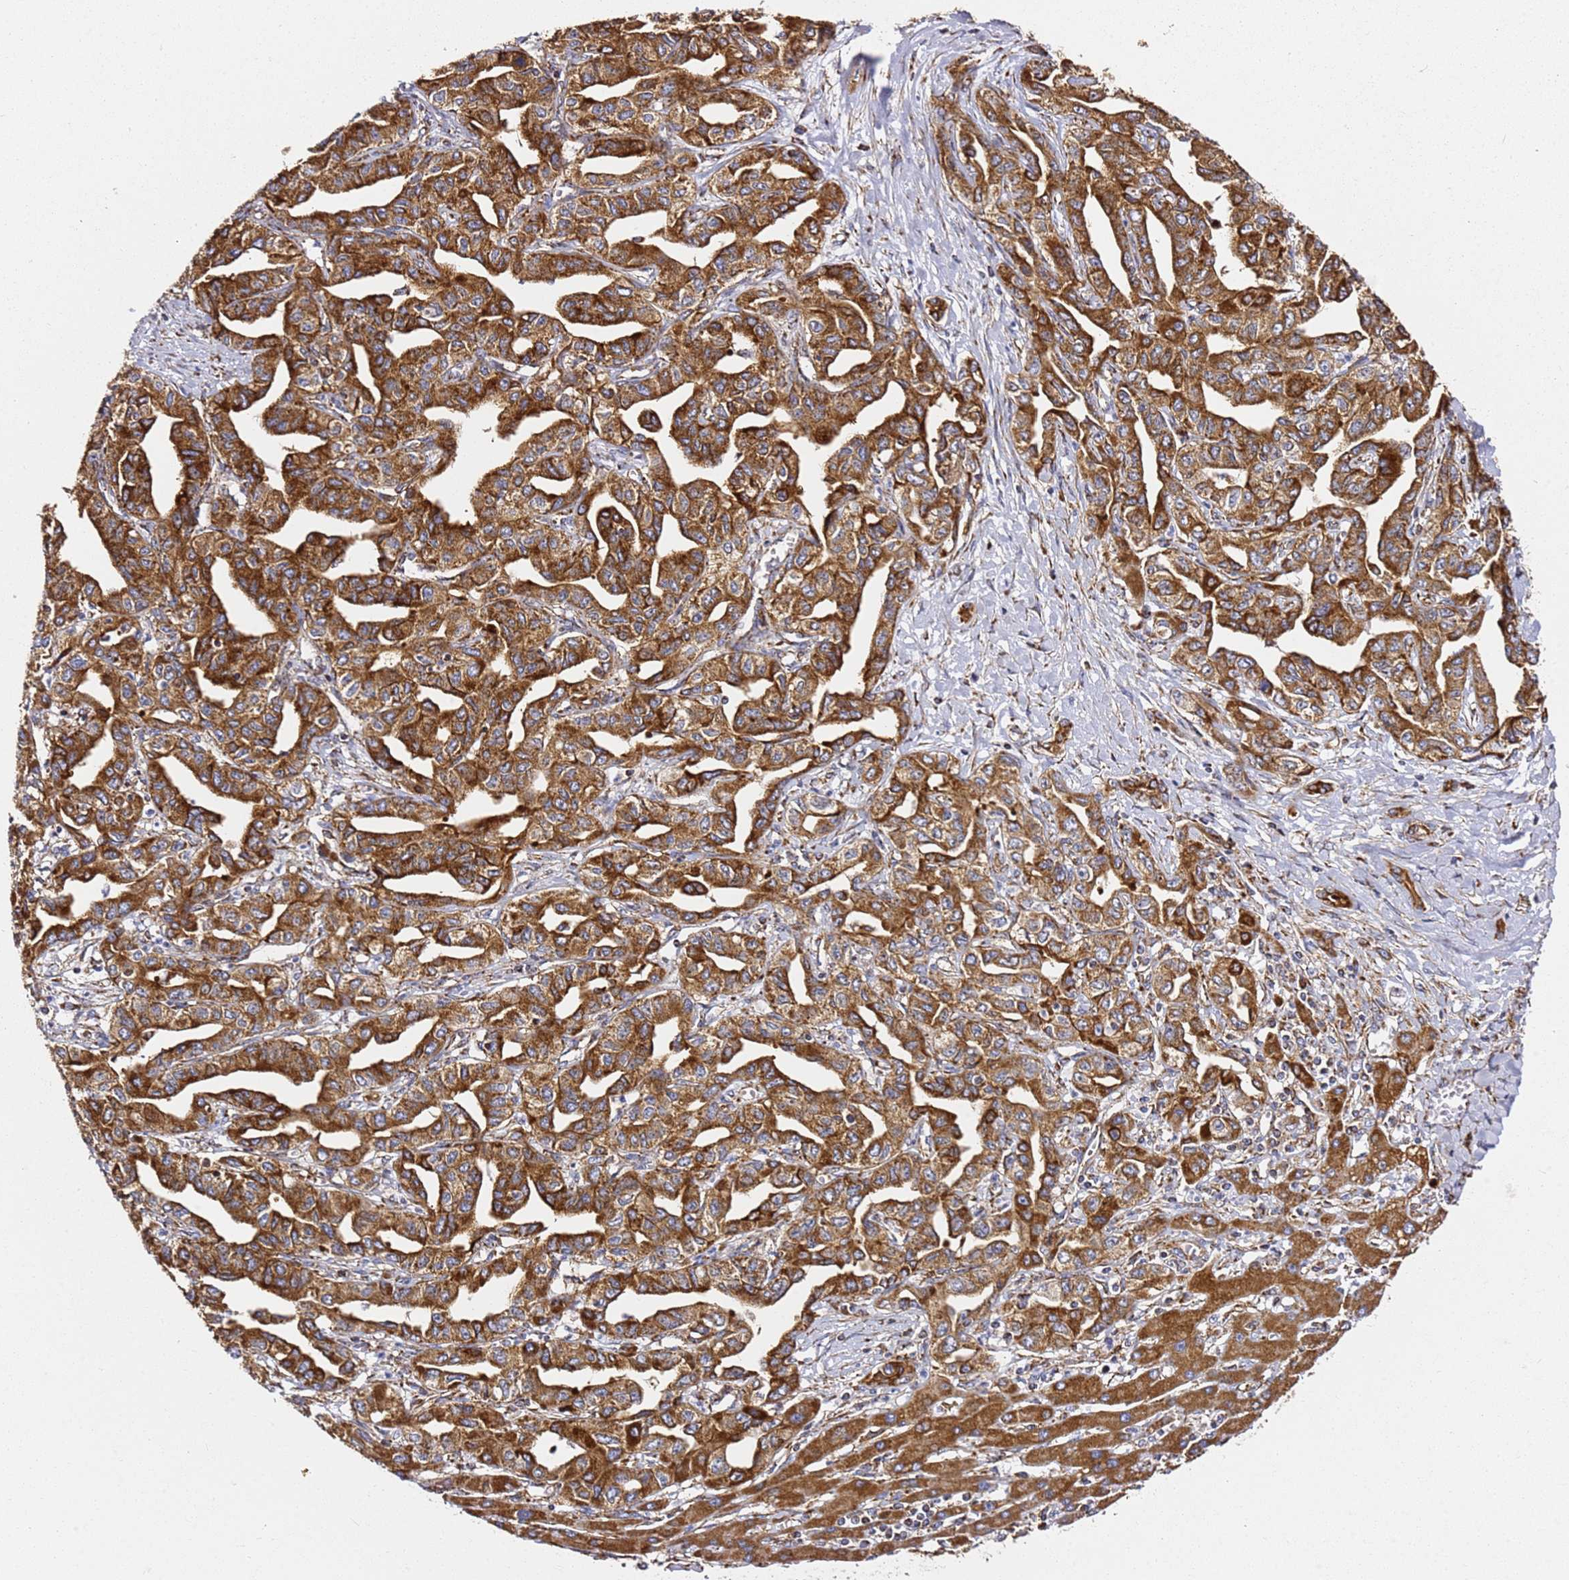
{"staining": {"intensity": "strong", "quantity": ">75%", "location": "cytoplasmic/membranous"}, "tissue": "liver cancer", "cell_type": "Tumor cells", "image_type": "cancer", "snomed": [{"axis": "morphology", "description": "Cholangiocarcinoma"}, {"axis": "topography", "description": "Liver"}], "caption": "Human liver cancer stained for a protein (brown) shows strong cytoplasmic/membranous positive positivity in approximately >75% of tumor cells.", "gene": "NDUFA3", "patient": {"sex": "male", "age": 59}}